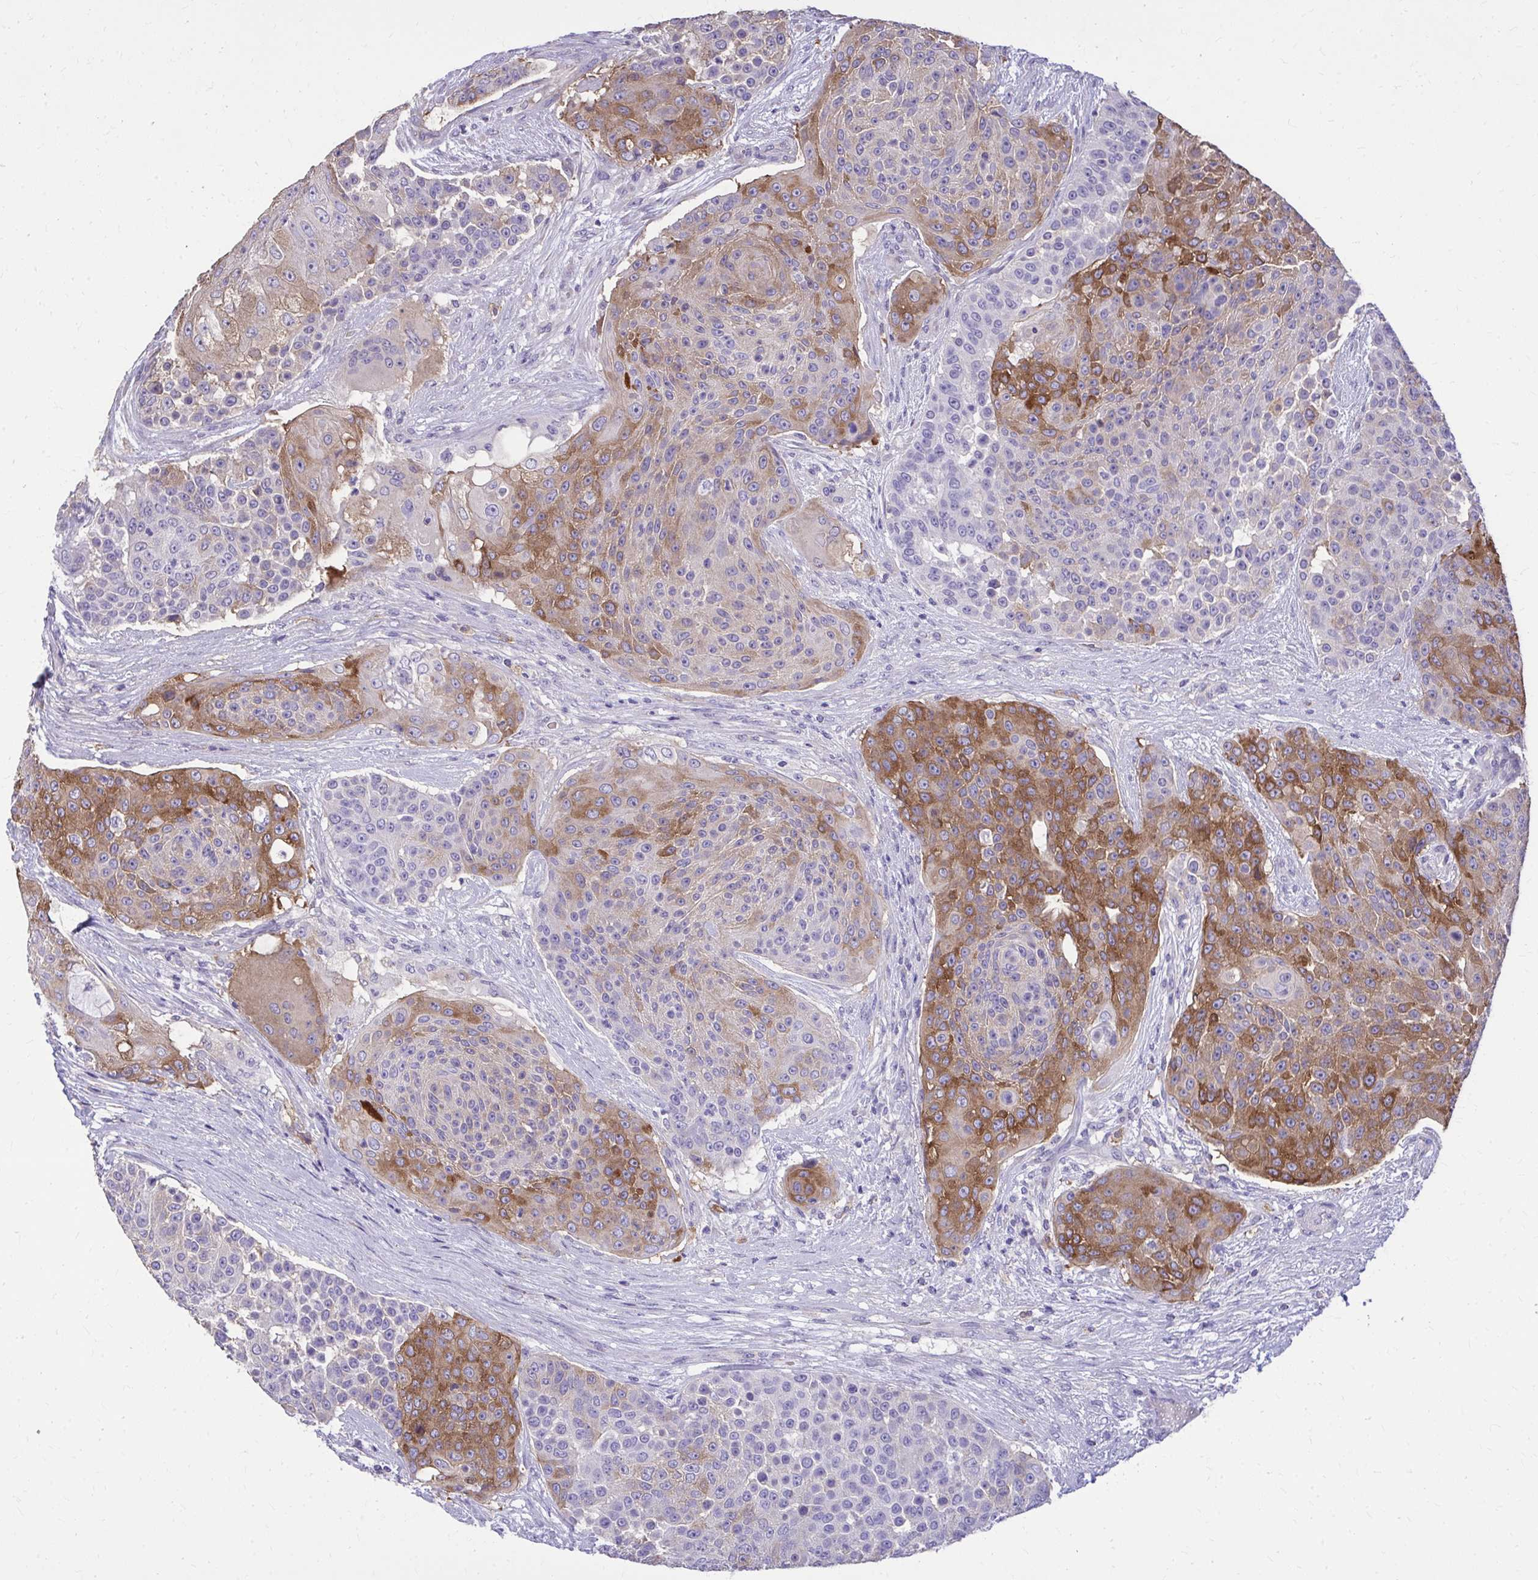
{"staining": {"intensity": "strong", "quantity": "25%-75%", "location": "cytoplasmic/membranous"}, "tissue": "urothelial cancer", "cell_type": "Tumor cells", "image_type": "cancer", "snomed": [{"axis": "morphology", "description": "Urothelial carcinoma, High grade"}, {"axis": "topography", "description": "Urinary bladder"}], "caption": "Human urothelial cancer stained with a brown dye shows strong cytoplasmic/membranous positive positivity in about 25%-75% of tumor cells.", "gene": "EPB41L1", "patient": {"sex": "female", "age": 63}}